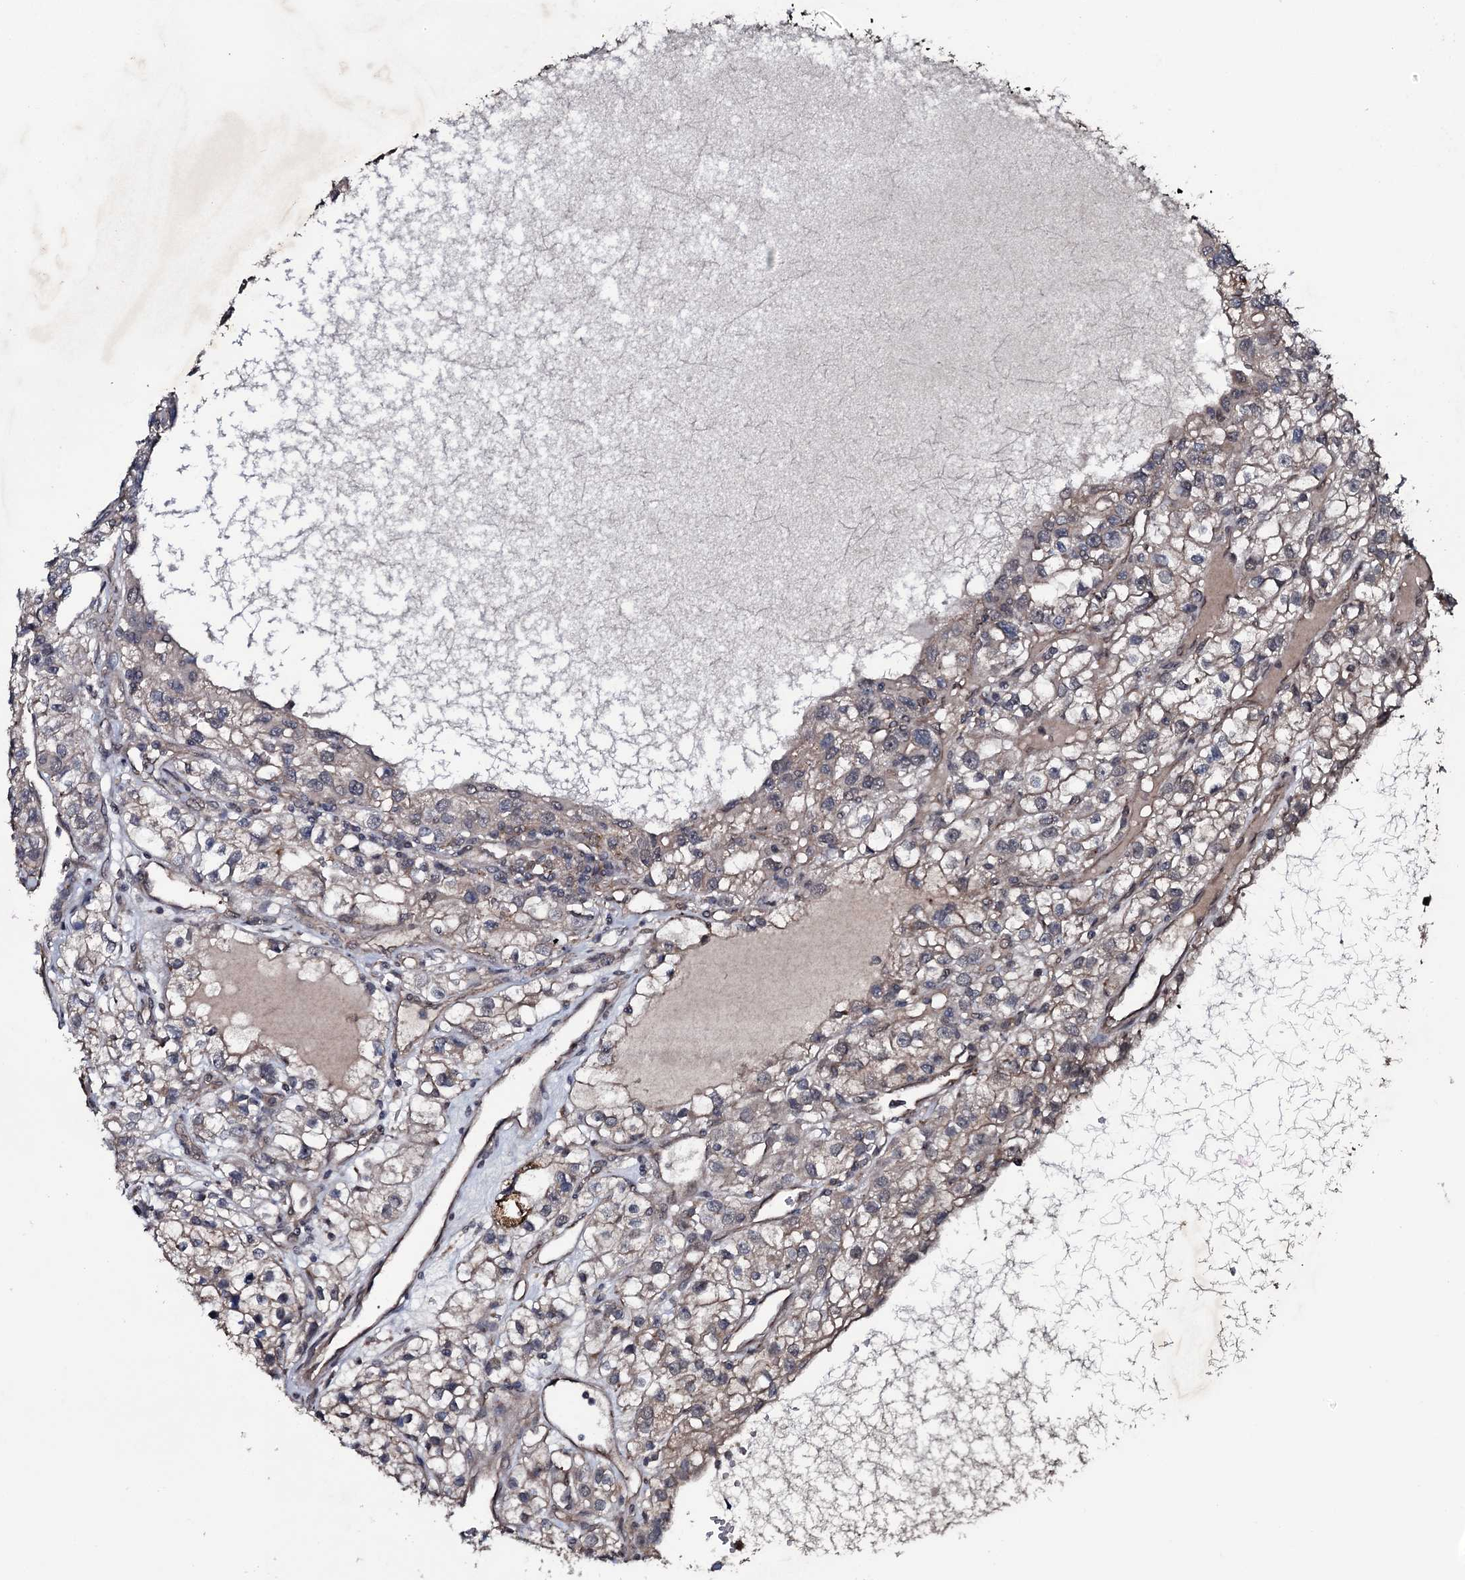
{"staining": {"intensity": "weak", "quantity": "<25%", "location": "cytoplasmic/membranous"}, "tissue": "renal cancer", "cell_type": "Tumor cells", "image_type": "cancer", "snomed": [{"axis": "morphology", "description": "Adenocarcinoma, NOS"}, {"axis": "topography", "description": "Kidney"}], "caption": "Photomicrograph shows no protein expression in tumor cells of renal adenocarcinoma tissue. (DAB IHC visualized using brightfield microscopy, high magnification).", "gene": "MRPS31", "patient": {"sex": "female", "age": 57}}